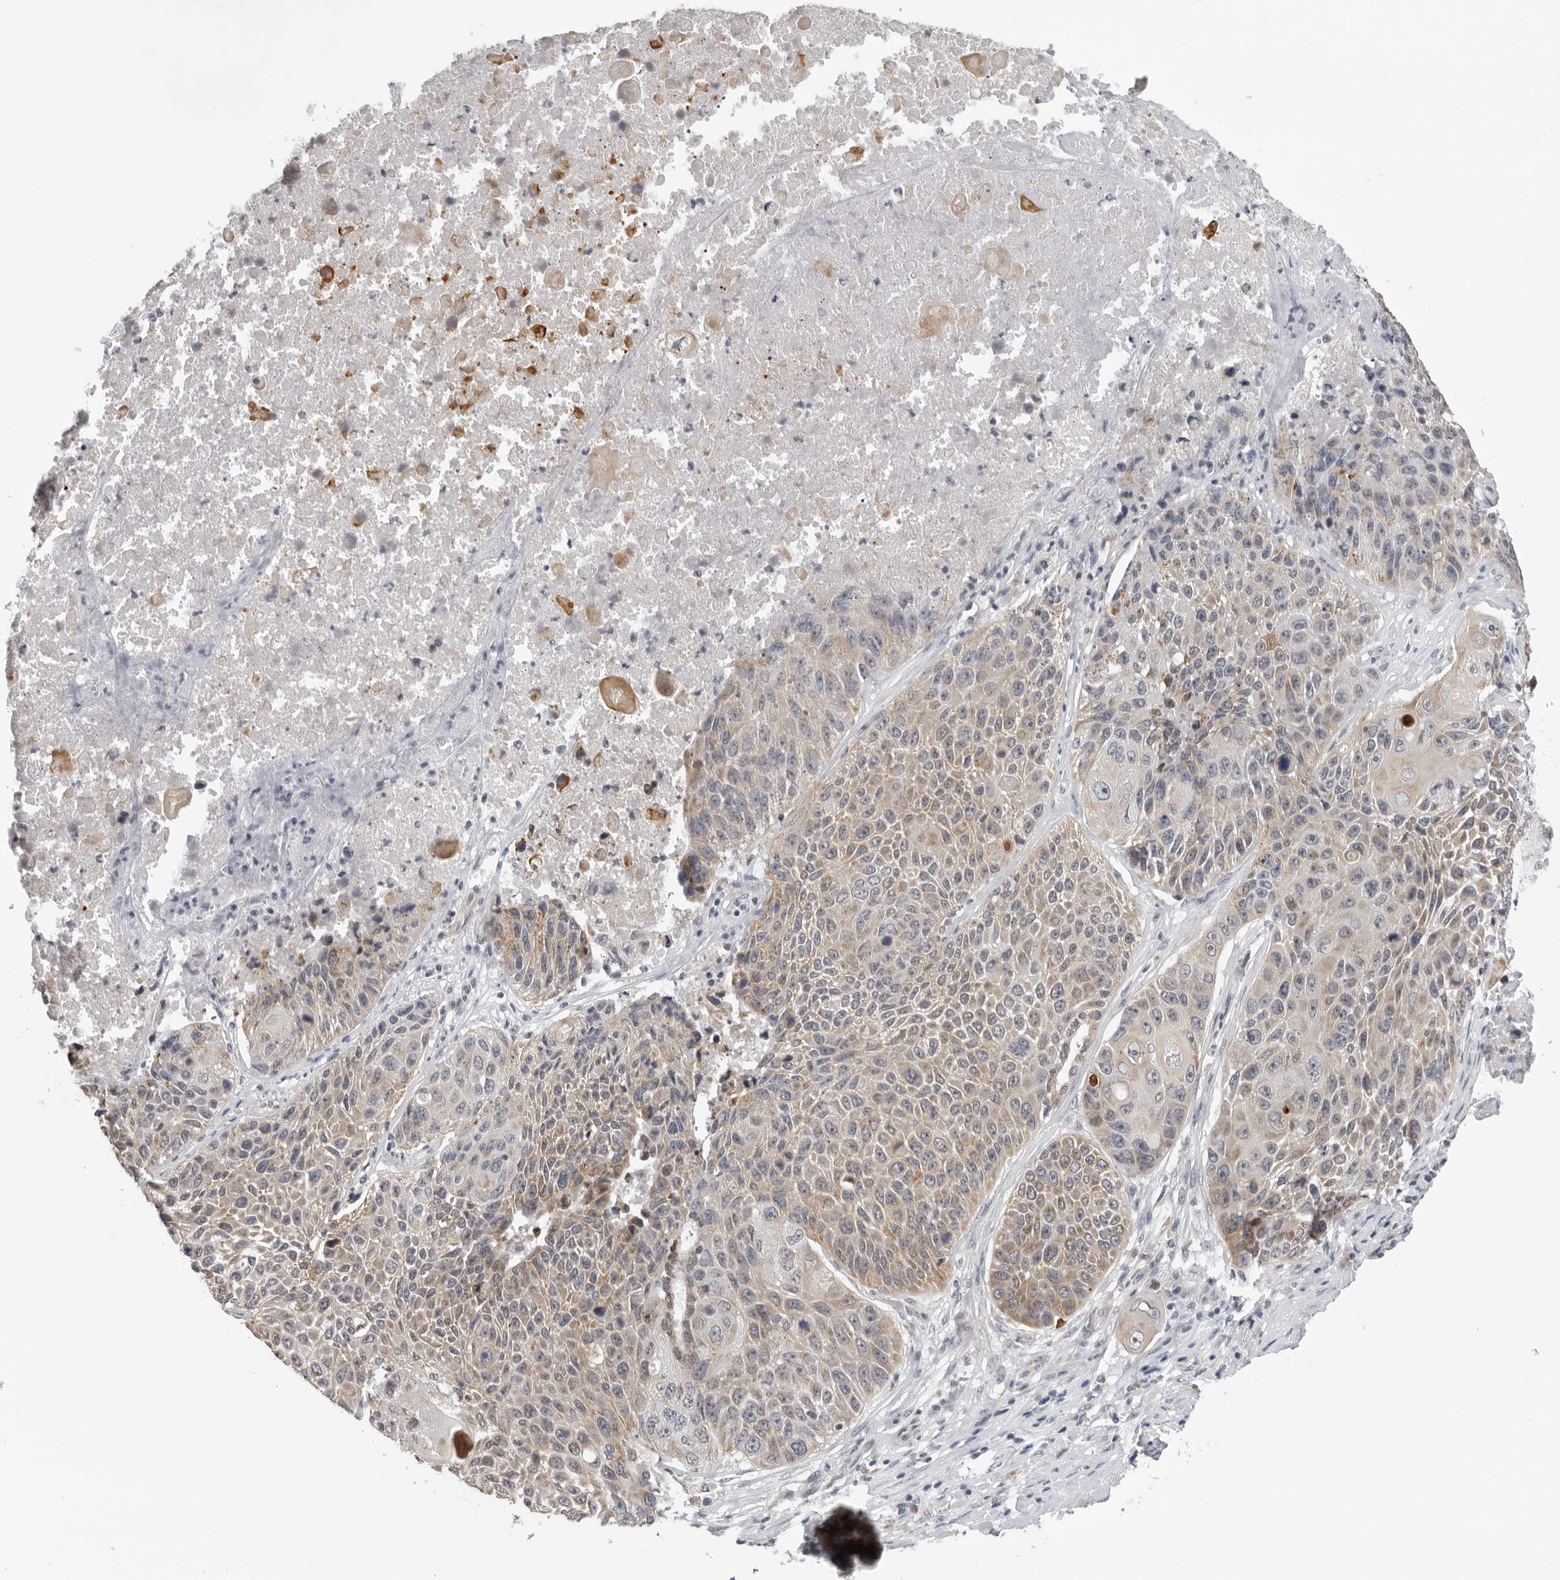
{"staining": {"intensity": "weak", "quantity": "25%-75%", "location": "cytoplasmic/membranous"}, "tissue": "lung cancer", "cell_type": "Tumor cells", "image_type": "cancer", "snomed": [{"axis": "morphology", "description": "Squamous cell carcinoma, NOS"}, {"axis": "topography", "description": "Lung"}], "caption": "Immunohistochemical staining of lung cancer (squamous cell carcinoma) shows low levels of weak cytoplasmic/membranous protein staining in approximately 25%-75% of tumor cells. (Stains: DAB (3,3'-diaminobenzidine) in brown, nuclei in blue, Microscopy: brightfield microscopy at high magnification).", "gene": "CPT2", "patient": {"sex": "male", "age": 61}}